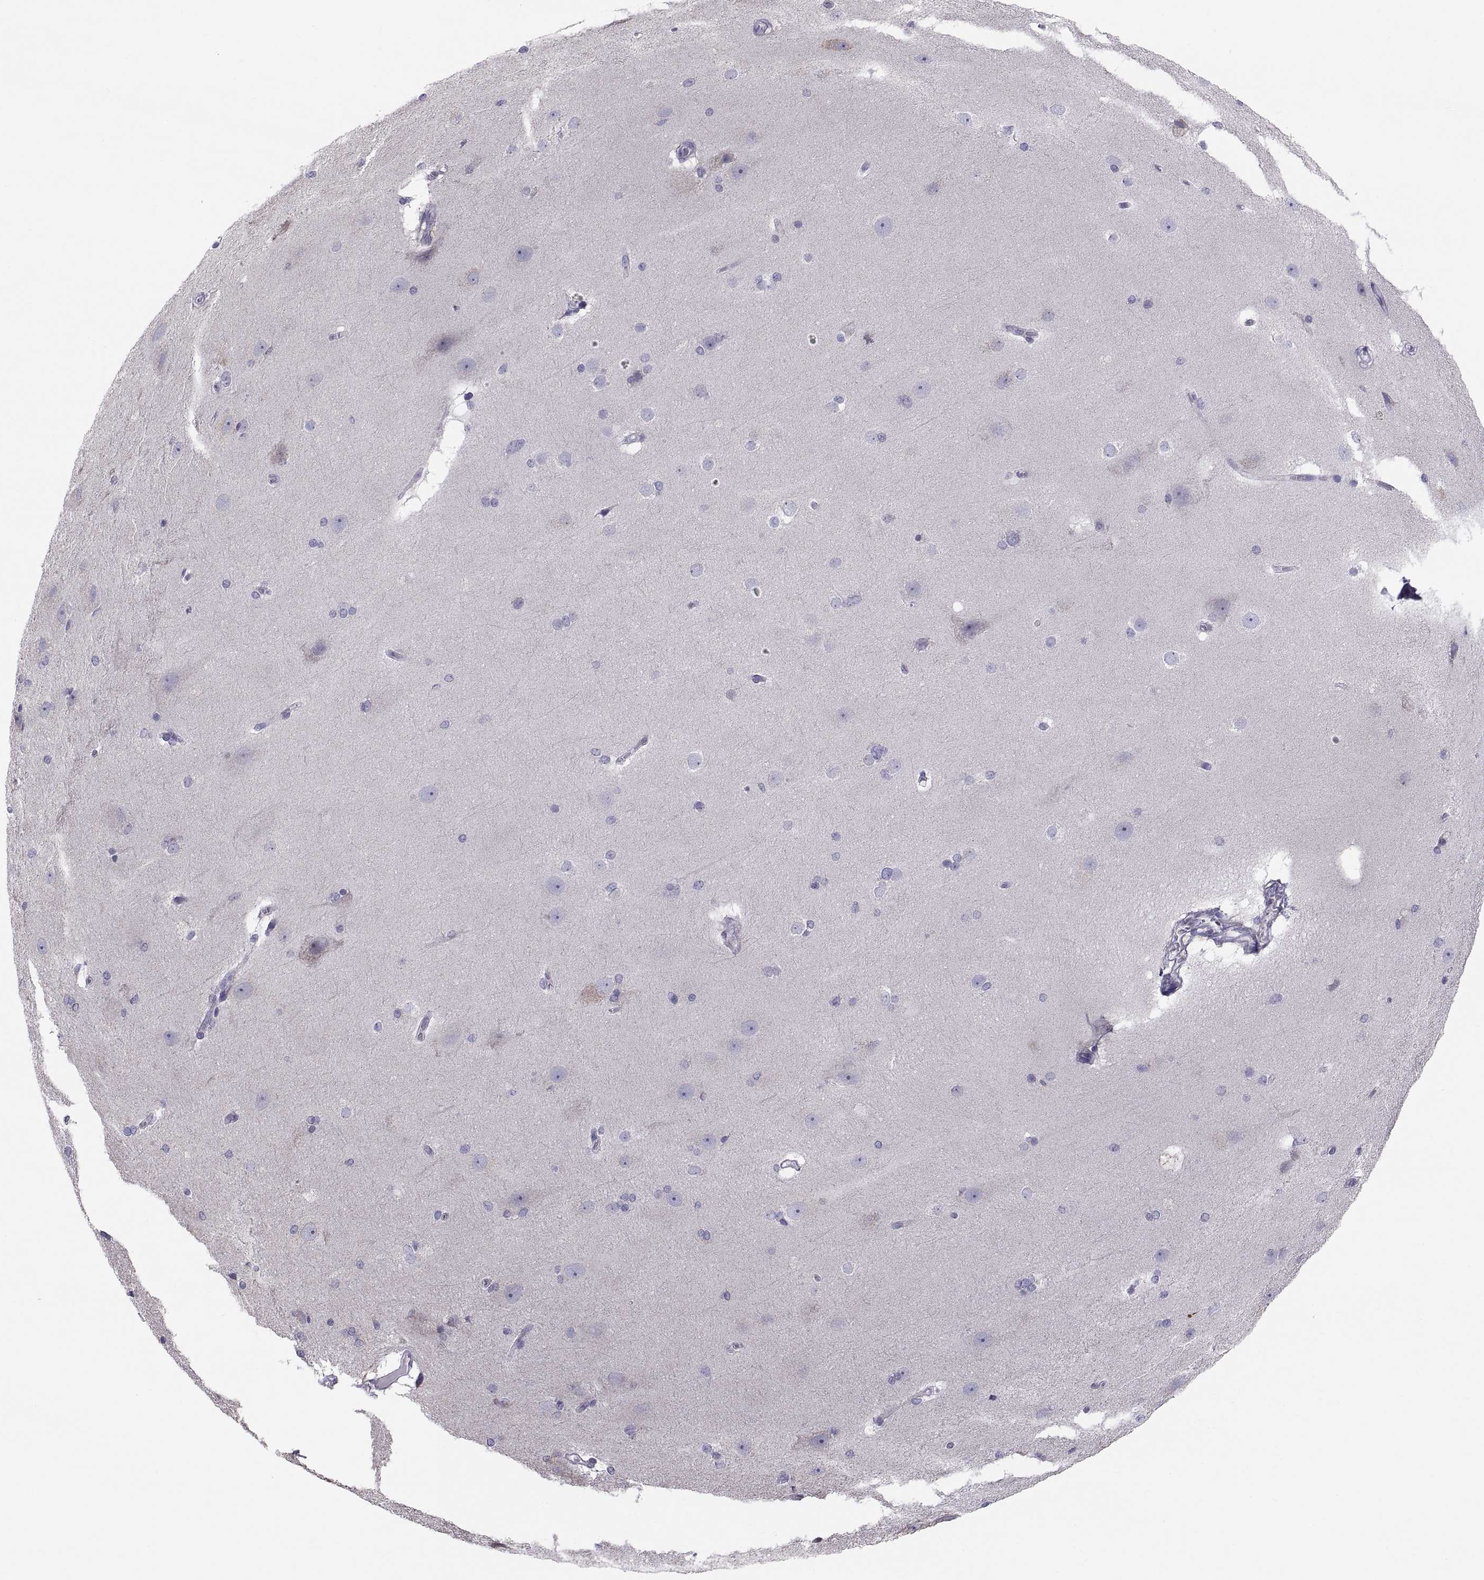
{"staining": {"intensity": "negative", "quantity": "none", "location": "none"}, "tissue": "hippocampus", "cell_type": "Glial cells", "image_type": "normal", "snomed": [{"axis": "morphology", "description": "Normal tissue, NOS"}, {"axis": "topography", "description": "Cerebral cortex"}, {"axis": "topography", "description": "Hippocampus"}], "caption": "A high-resolution histopathology image shows immunohistochemistry staining of benign hippocampus, which reveals no significant staining in glial cells.", "gene": "TNNC1", "patient": {"sex": "female", "age": 19}}